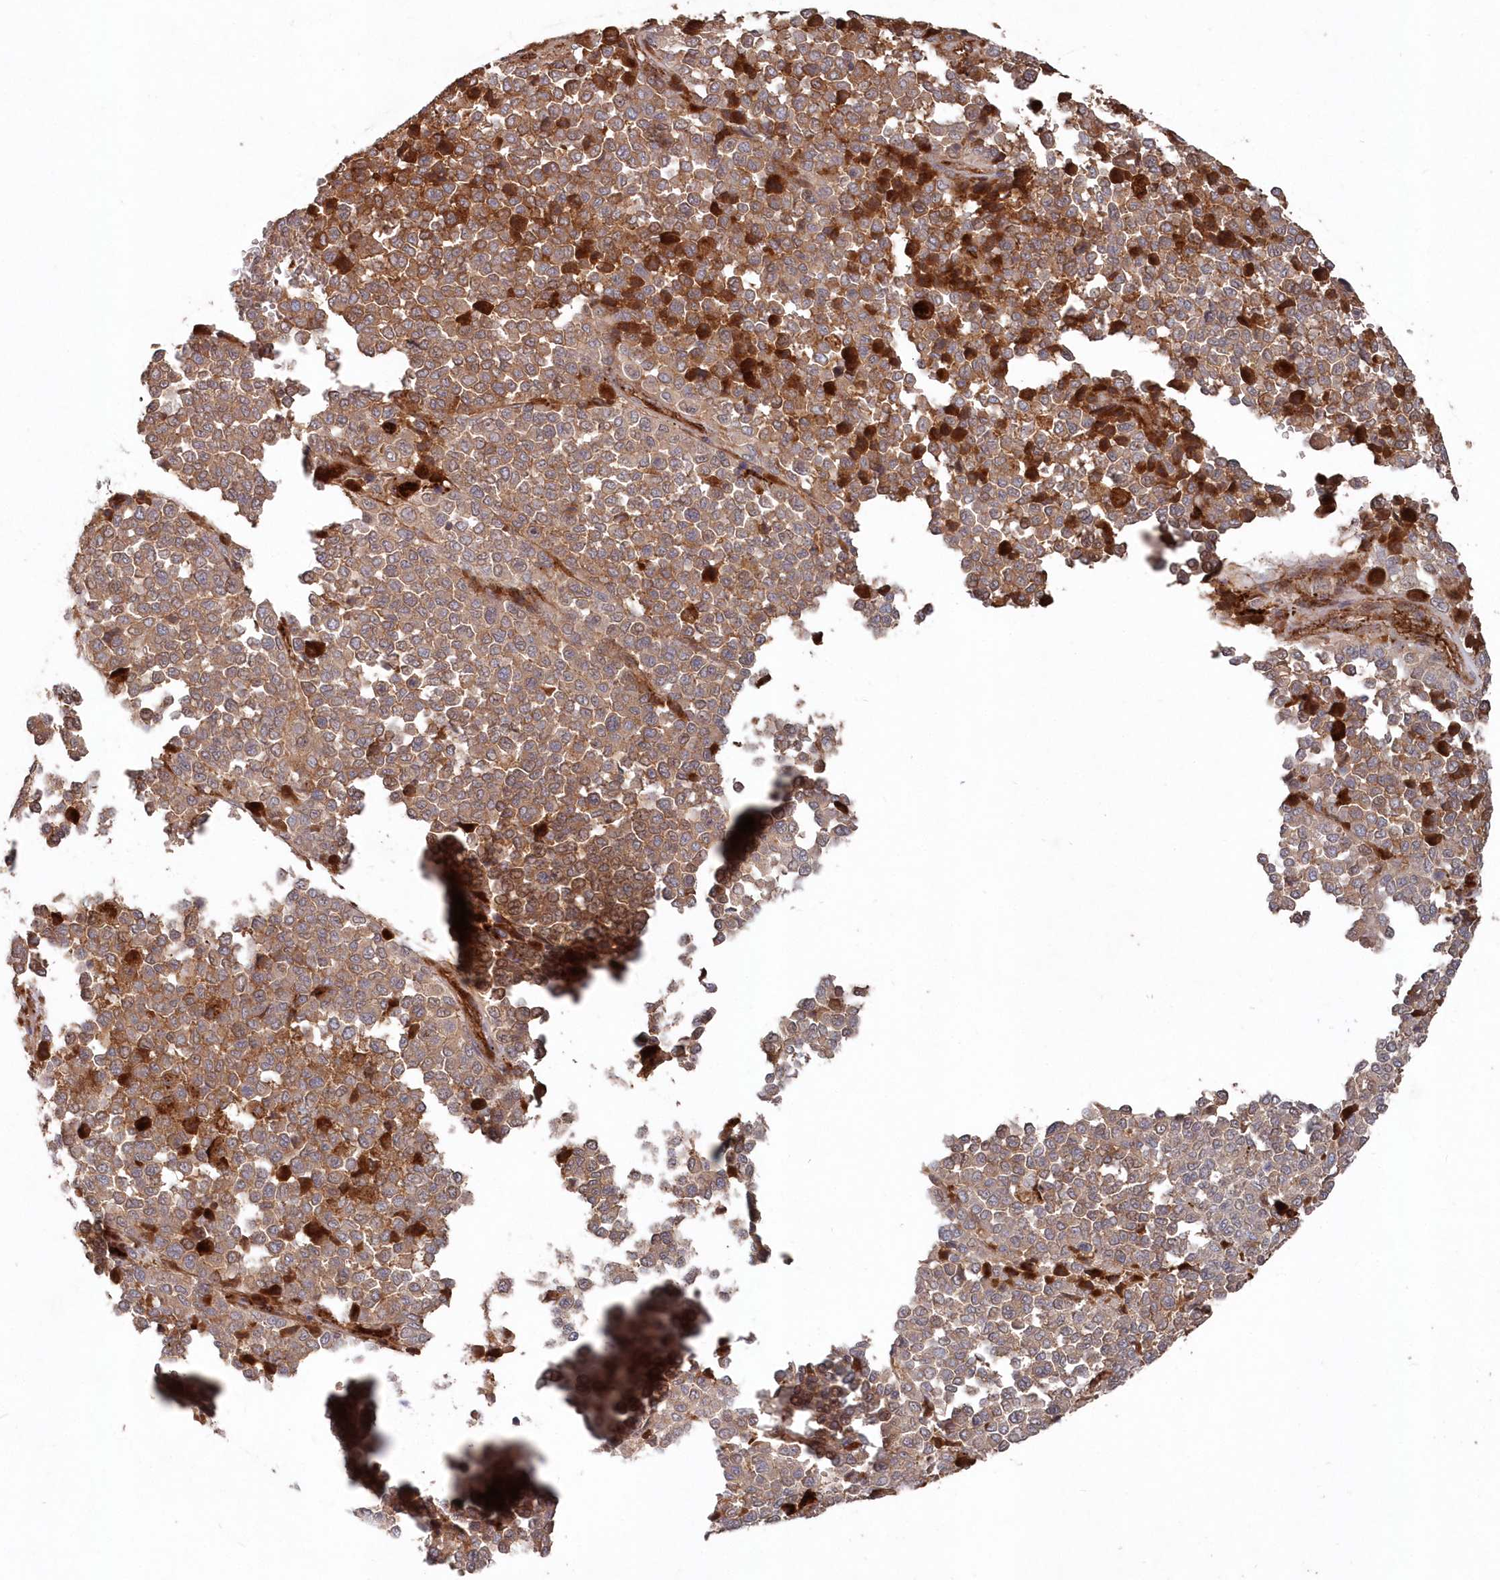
{"staining": {"intensity": "moderate", "quantity": ">75%", "location": "cytoplasmic/membranous"}, "tissue": "melanoma", "cell_type": "Tumor cells", "image_type": "cancer", "snomed": [{"axis": "morphology", "description": "Malignant melanoma, Metastatic site"}, {"axis": "topography", "description": "Pancreas"}], "caption": "A brown stain highlights moderate cytoplasmic/membranous positivity of a protein in malignant melanoma (metastatic site) tumor cells. (IHC, brightfield microscopy, high magnification).", "gene": "ABHD14B", "patient": {"sex": "female", "age": 30}}